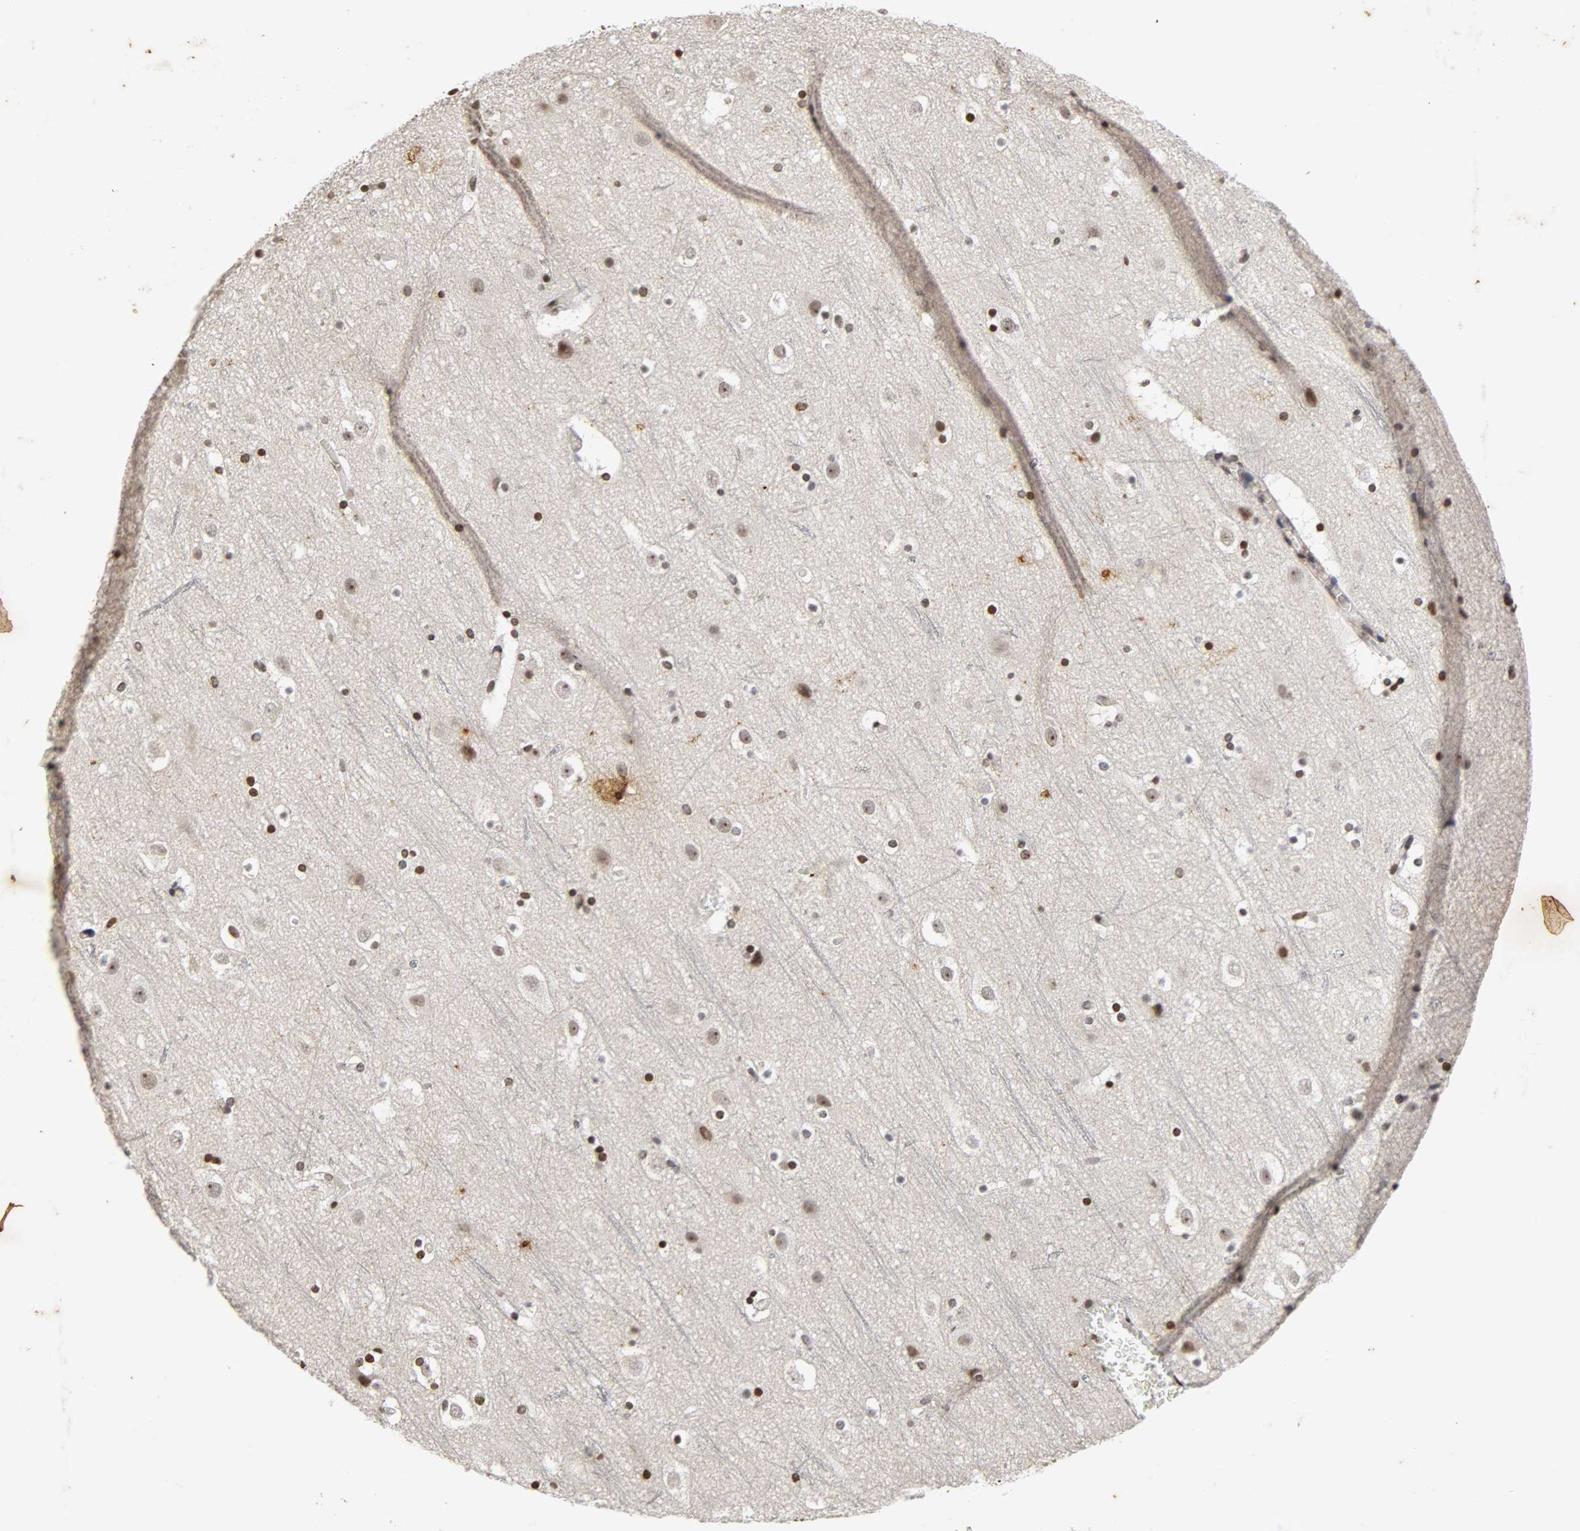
{"staining": {"intensity": "weak", "quantity": "25%-75%", "location": "cytoplasmic/membranous"}, "tissue": "cerebral cortex", "cell_type": "Endothelial cells", "image_type": "normal", "snomed": [{"axis": "morphology", "description": "Normal tissue, NOS"}, {"axis": "topography", "description": "Cerebral cortex"}], "caption": "The micrograph exhibits a brown stain indicating the presence of a protein in the cytoplasmic/membranous of endothelial cells in cerebral cortex. The staining is performed using DAB brown chromogen to label protein expression. The nuclei are counter-stained blue using hematoxylin.", "gene": "ERCC2", "patient": {"sex": "male", "age": 45}}